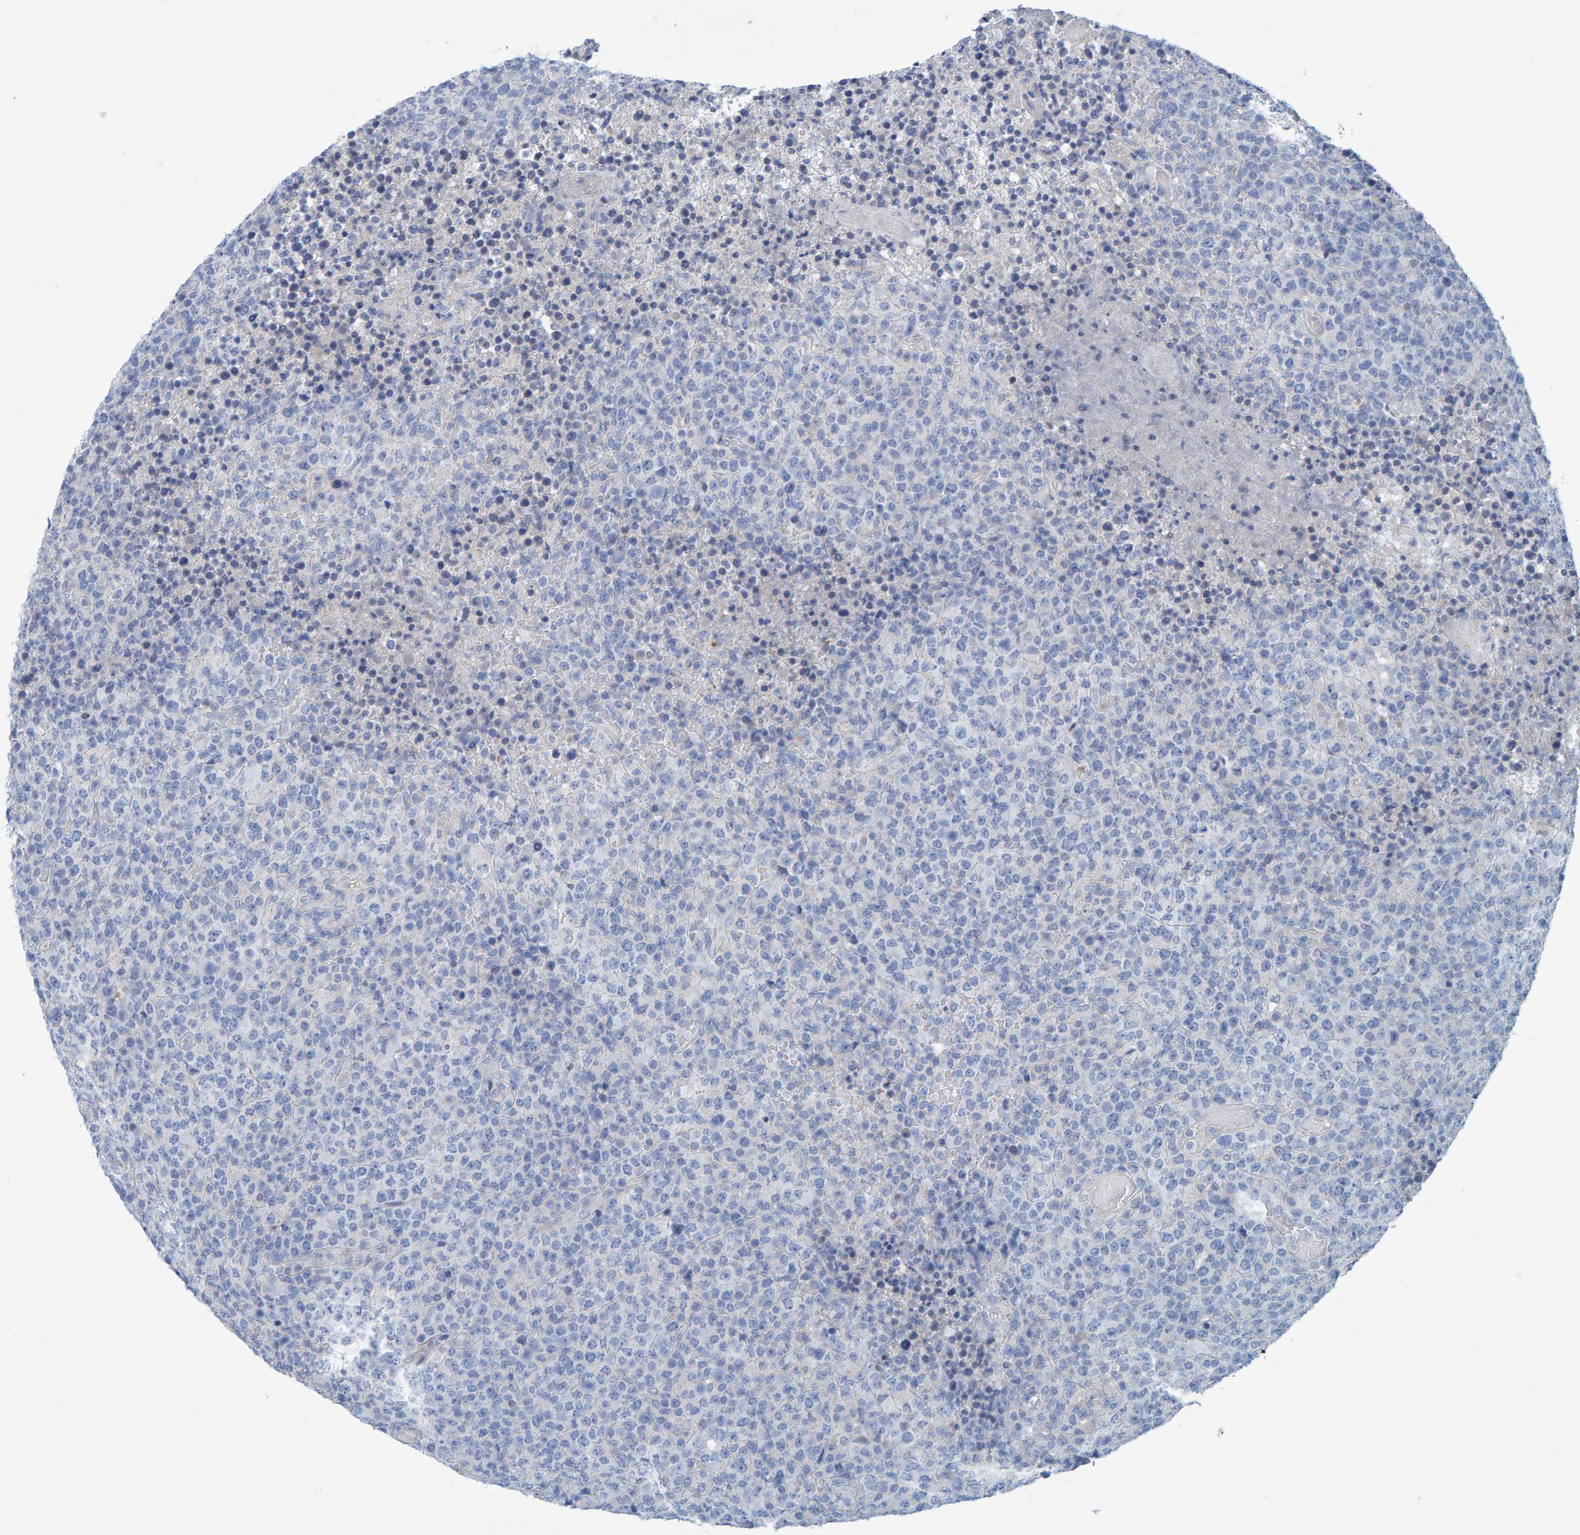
{"staining": {"intensity": "negative", "quantity": "none", "location": "none"}, "tissue": "lymphoma", "cell_type": "Tumor cells", "image_type": "cancer", "snomed": [{"axis": "morphology", "description": "Malignant lymphoma, non-Hodgkin's type, High grade"}, {"axis": "topography", "description": "Lymph node"}], "caption": "The photomicrograph reveals no significant staining in tumor cells of malignant lymphoma, non-Hodgkin's type (high-grade).", "gene": "ALAD", "patient": {"sex": "male", "age": 13}}